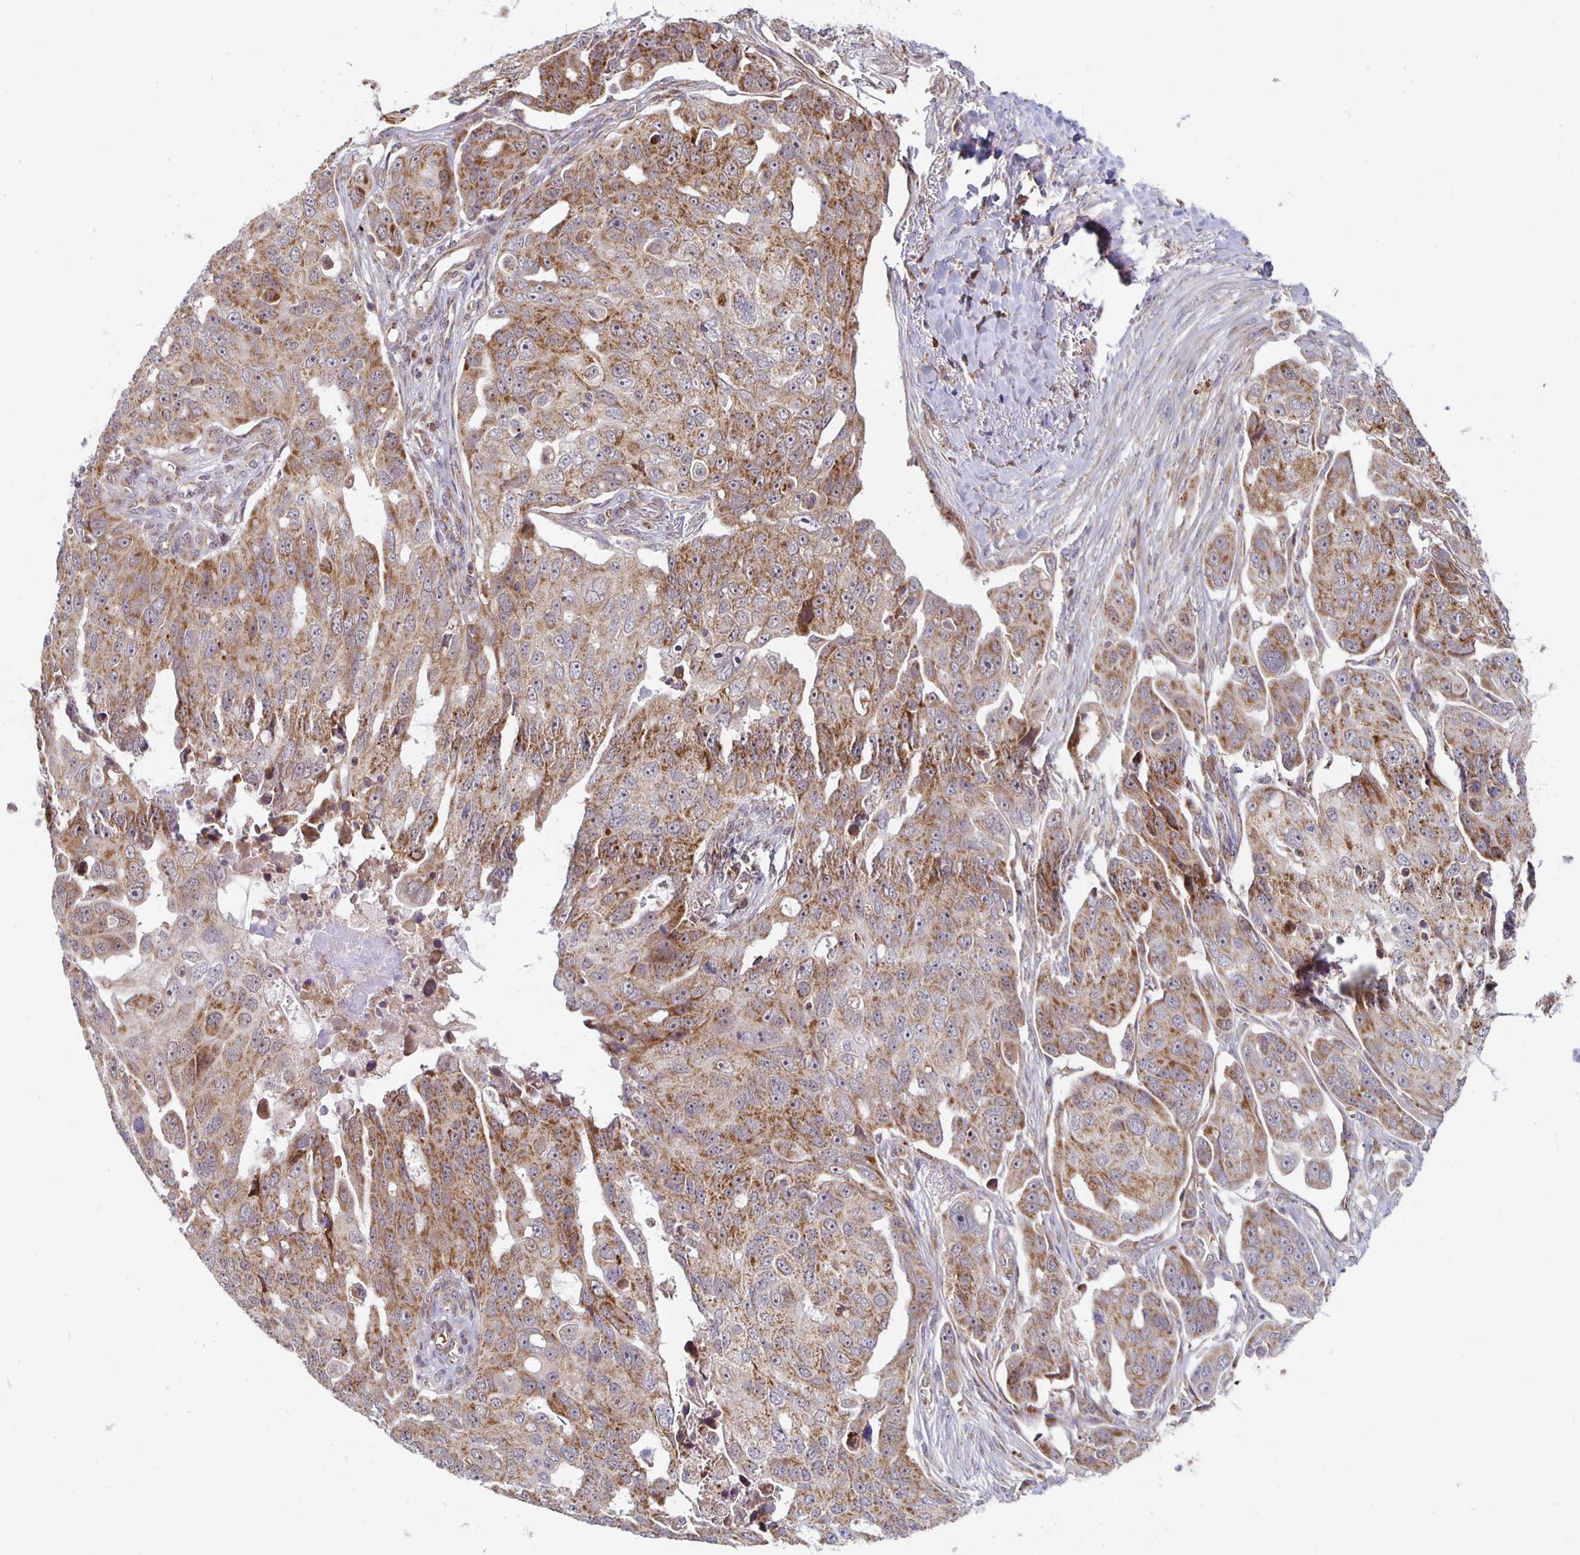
{"staining": {"intensity": "moderate", "quantity": ">75%", "location": "cytoplasmic/membranous"}, "tissue": "ovarian cancer", "cell_type": "Tumor cells", "image_type": "cancer", "snomed": [{"axis": "morphology", "description": "Carcinoma, endometroid"}, {"axis": "topography", "description": "Ovary"}], "caption": "Brown immunohistochemical staining in human ovarian endometroid carcinoma reveals moderate cytoplasmic/membranous staining in approximately >75% of tumor cells.", "gene": "MRPL28", "patient": {"sex": "female", "age": 70}}